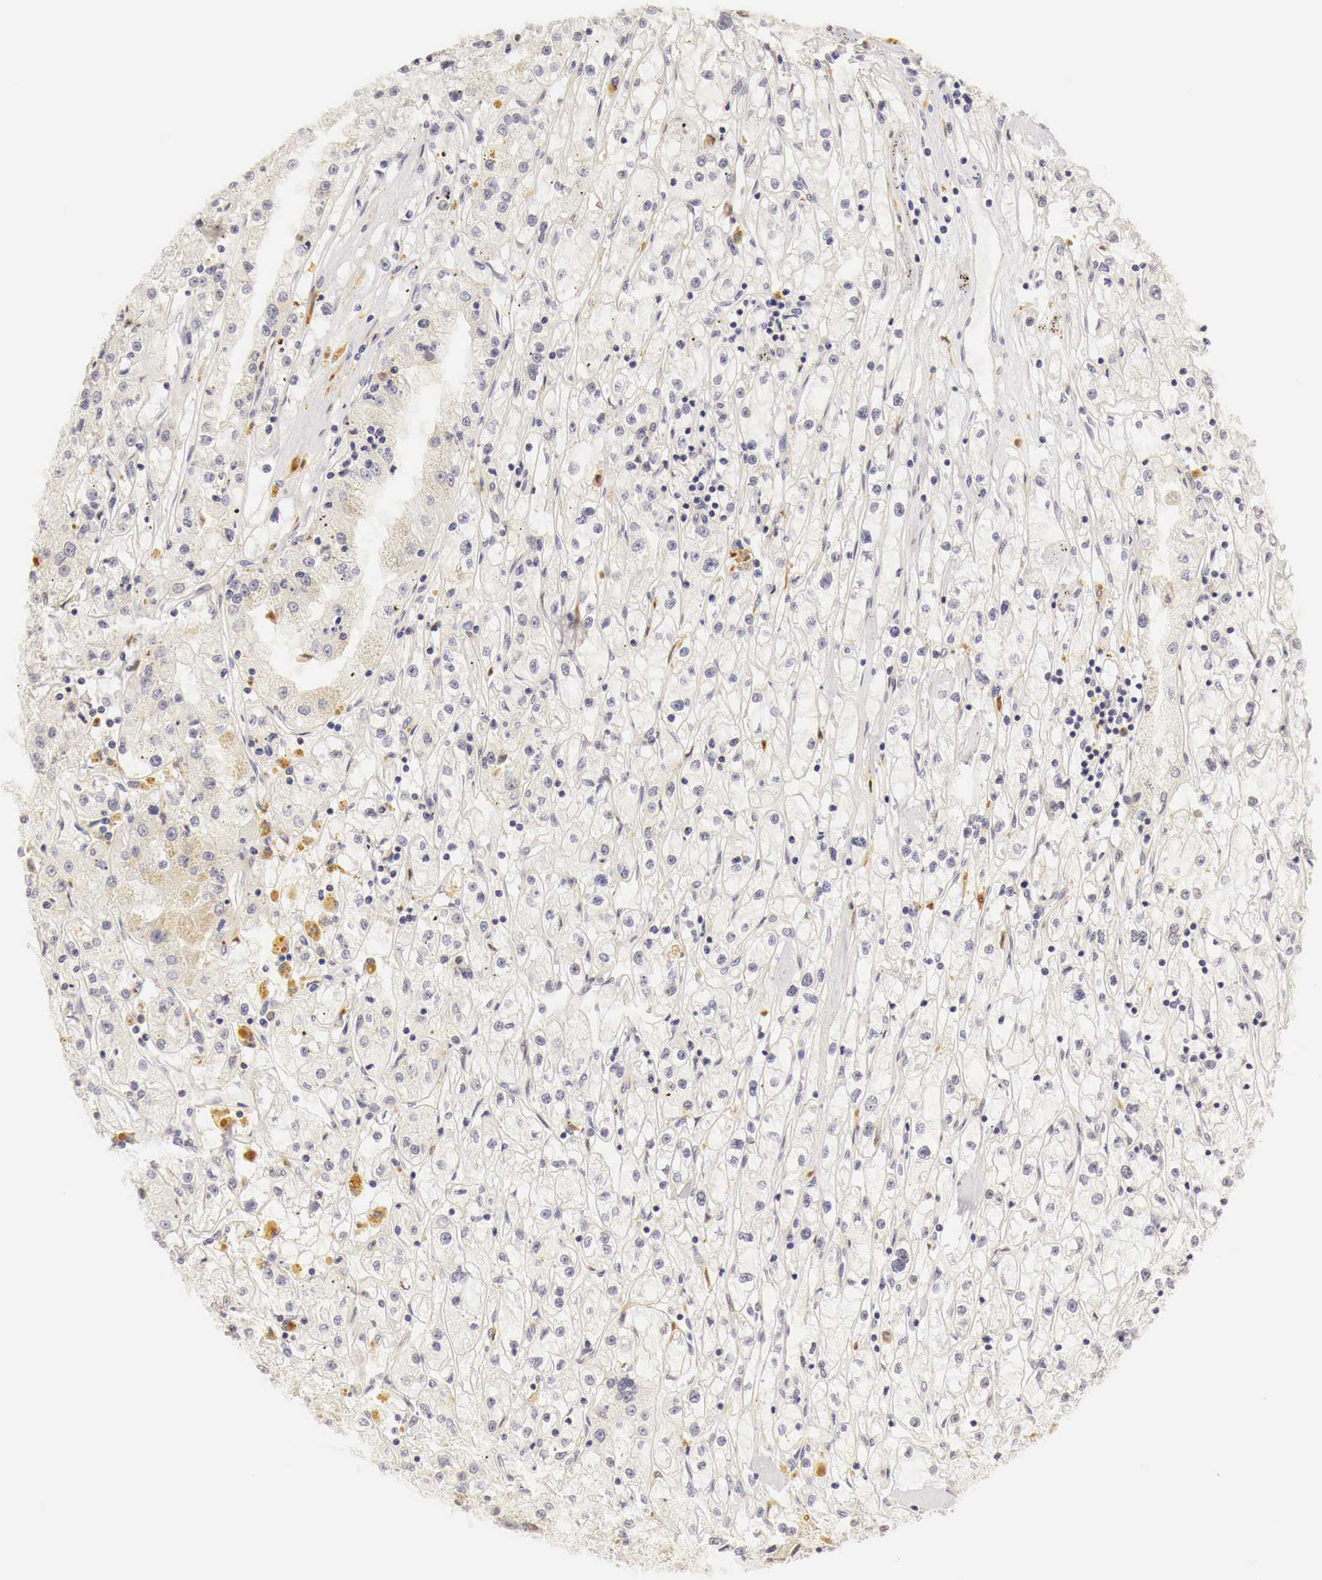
{"staining": {"intensity": "negative", "quantity": "none", "location": "none"}, "tissue": "renal cancer", "cell_type": "Tumor cells", "image_type": "cancer", "snomed": [{"axis": "morphology", "description": "Adenocarcinoma, NOS"}, {"axis": "topography", "description": "Kidney"}], "caption": "This is a image of immunohistochemistry staining of renal cancer, which shows no expression in tumor cells.", "gene": "CASP3", "patient": {"sex": "male", "age": 56}}